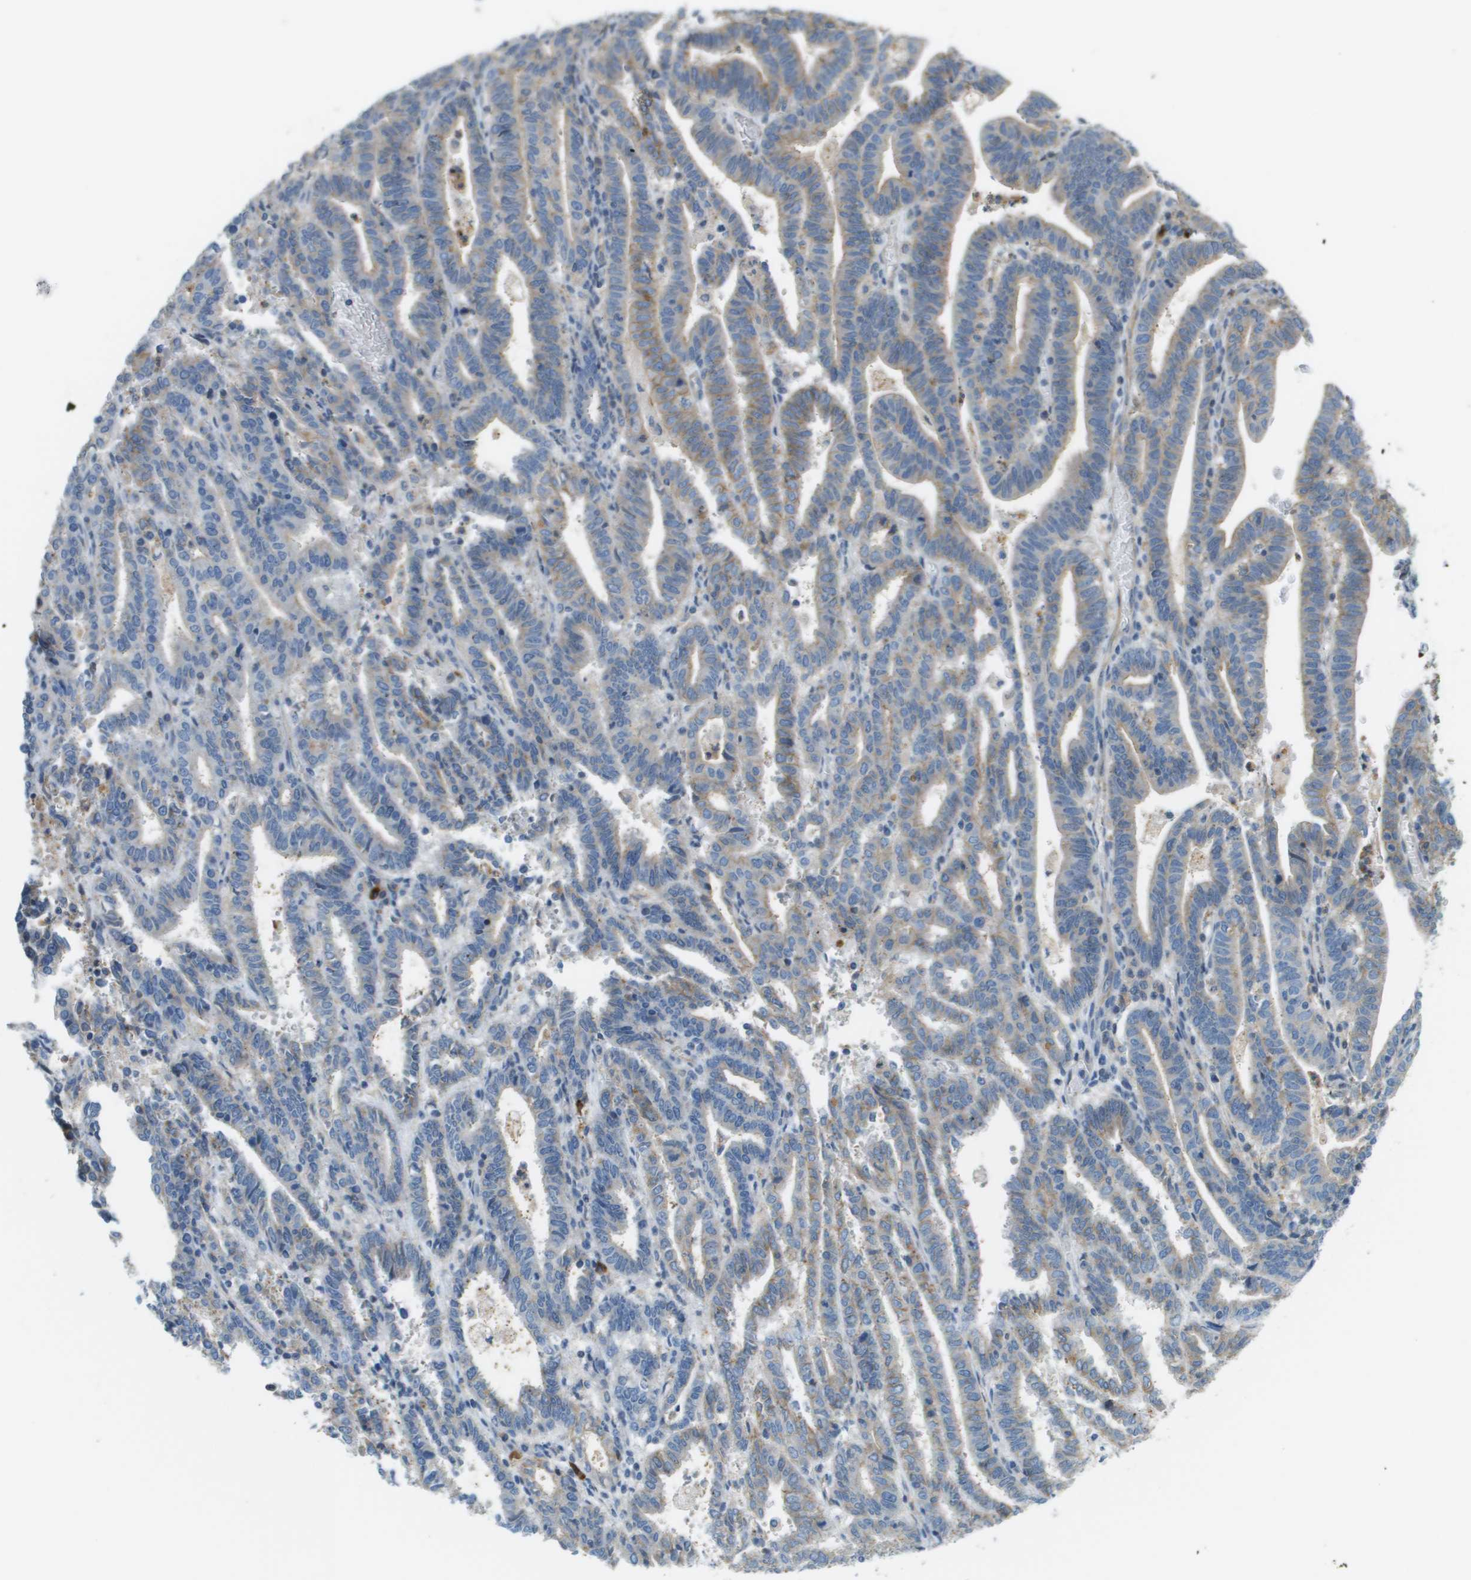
{"staining": {"intensity": "weak", "quantity": "25%-75%", "location": "cytoplasmic/membranous"}, "tissue": "endometrial cancer", "cell_type": "Tumor cells", "image_type": "cancer", "snomed": [{"axis": "morphology", "description": "Adenocarcinoma, NOS"}, {"axis": "topography", "description": "Uterus"}], "caption": "Weak cytoplasmic/membranous protein staining is seen in about 25%-75% of tumor cells in adenocarcinoma (endometrial).", "gene": "MYH11", "patient": {"sex": "female", "age": 83}}